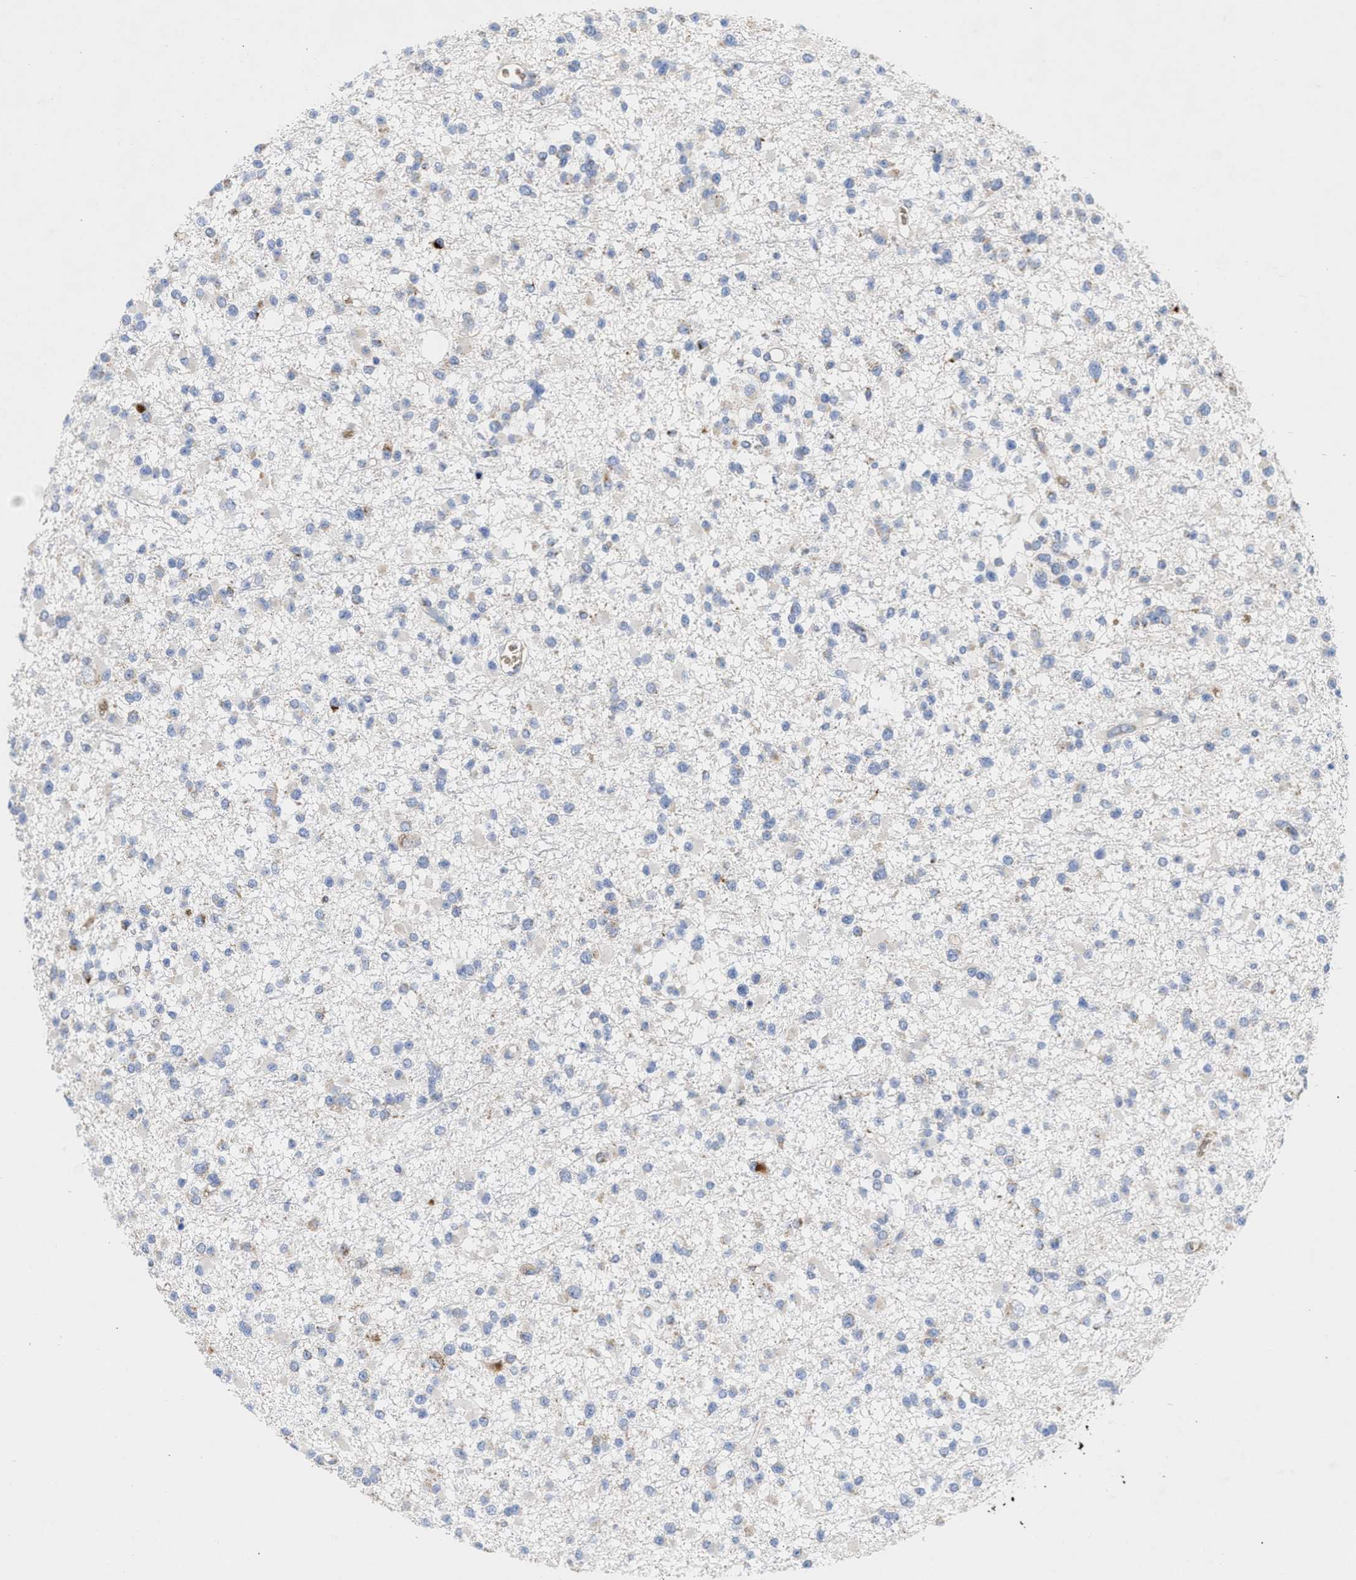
{"staining": {"intensity": "negative", "quantity": "none", "location": "none"}, "tissue": "glioma", "cell_type": "Tumor cells", "image_type": "cancer", "snomed": [{"axis": "morphology", "description": "Glioma, malignant, Low grade"}, {"axis": "topography", "description": "Brain"}], "caption": "Immunohistochemistry (IHC) micrograph of human low-grade glioma (malignant) stained for a protein (brown), which reveals no staining in tumor cells.", "gene": "CCL2", "patient": {"sex": "female", "age": 22}}